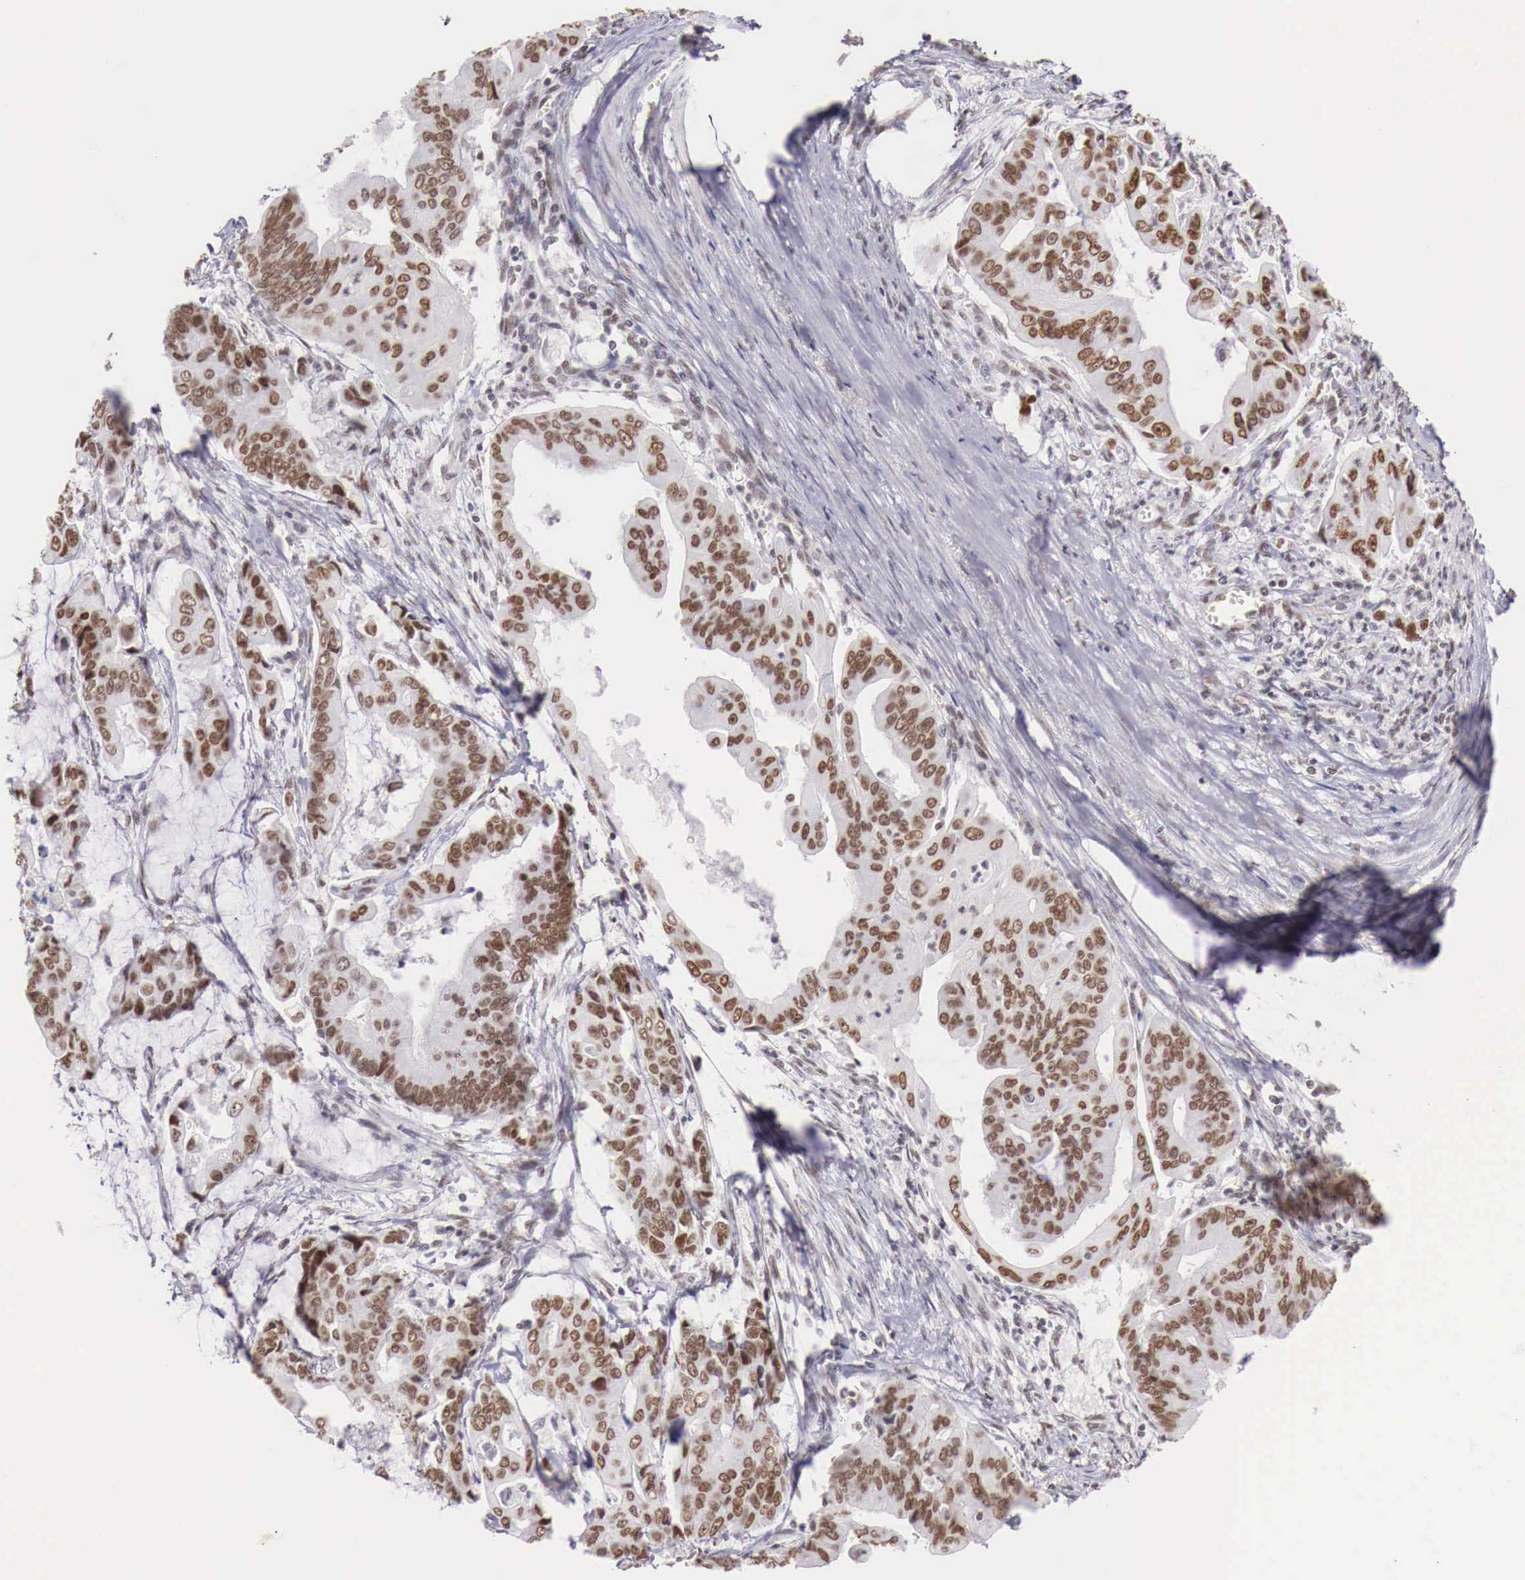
{"staining": {"intensity": "moderate", "quantity": "25%-75%", "location": "nuclear"}, "tissue": "stomach cancer", "cell_type": "Tumor cells", "image_type": "cancer", "snomed": [{"axis": "morphology", "description": "Adenocarcinoma, NOS"}, {"axis": "topography", "description": "Stomach, upper"}], "caption": "Protein expression analysis of stomach cancer (adenocarcinoma) exhibits moderate nuclear positivity in approximately 25%-75% of tumor cells. (DAB (3,3'-diaminobenzidine) IHC with brightfield microscopy, high magnification).", "gene": "PHF14", "patient": {"sex": "male", "age": 80}}